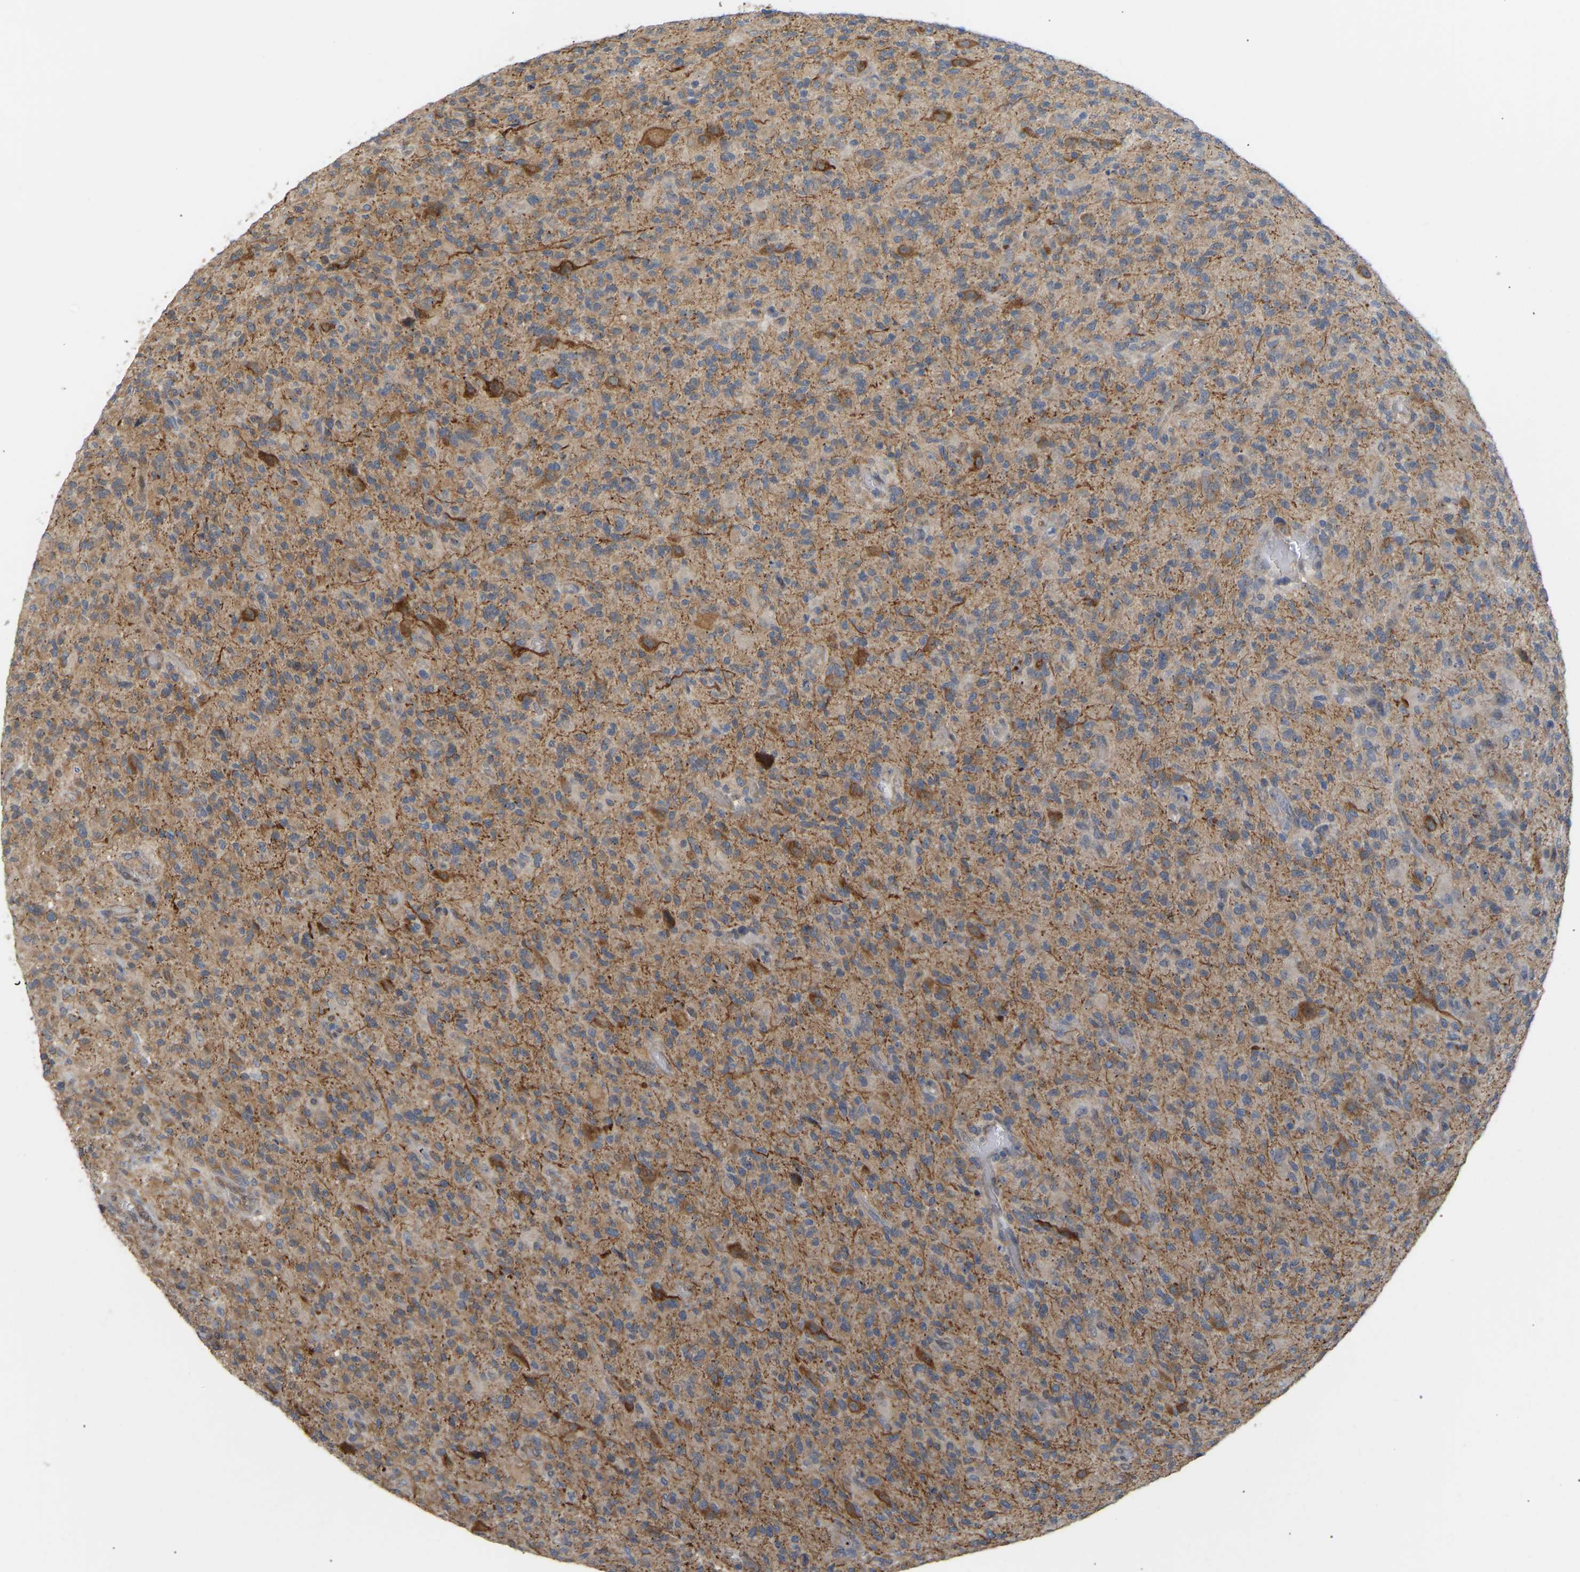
{"staining": {"intensity": "moderate", "quantity": ">75%", "location": "cytoplasmic/membranous"}, "tissue": "glioma", "cell_type": "Tumor cells", "image_type": "cancer", "snomed": [{"axis": "morphology", "description": "Glioma, malignant, High grade"}, {"axis": "topography", "description": "Brain"}], "caption": "Malignant glioma (high-grade) stained for a protein exhibits moderate cytoplasmic/membranous positivity in tumor cells. The staining was performed using DAB to visualize the protein expression in brown, while the nuclei were stained in blue with hematoxylin (Magnification: 20x).", "gene": "BEND3", "patient": {"sex": "male", "age": 71}}